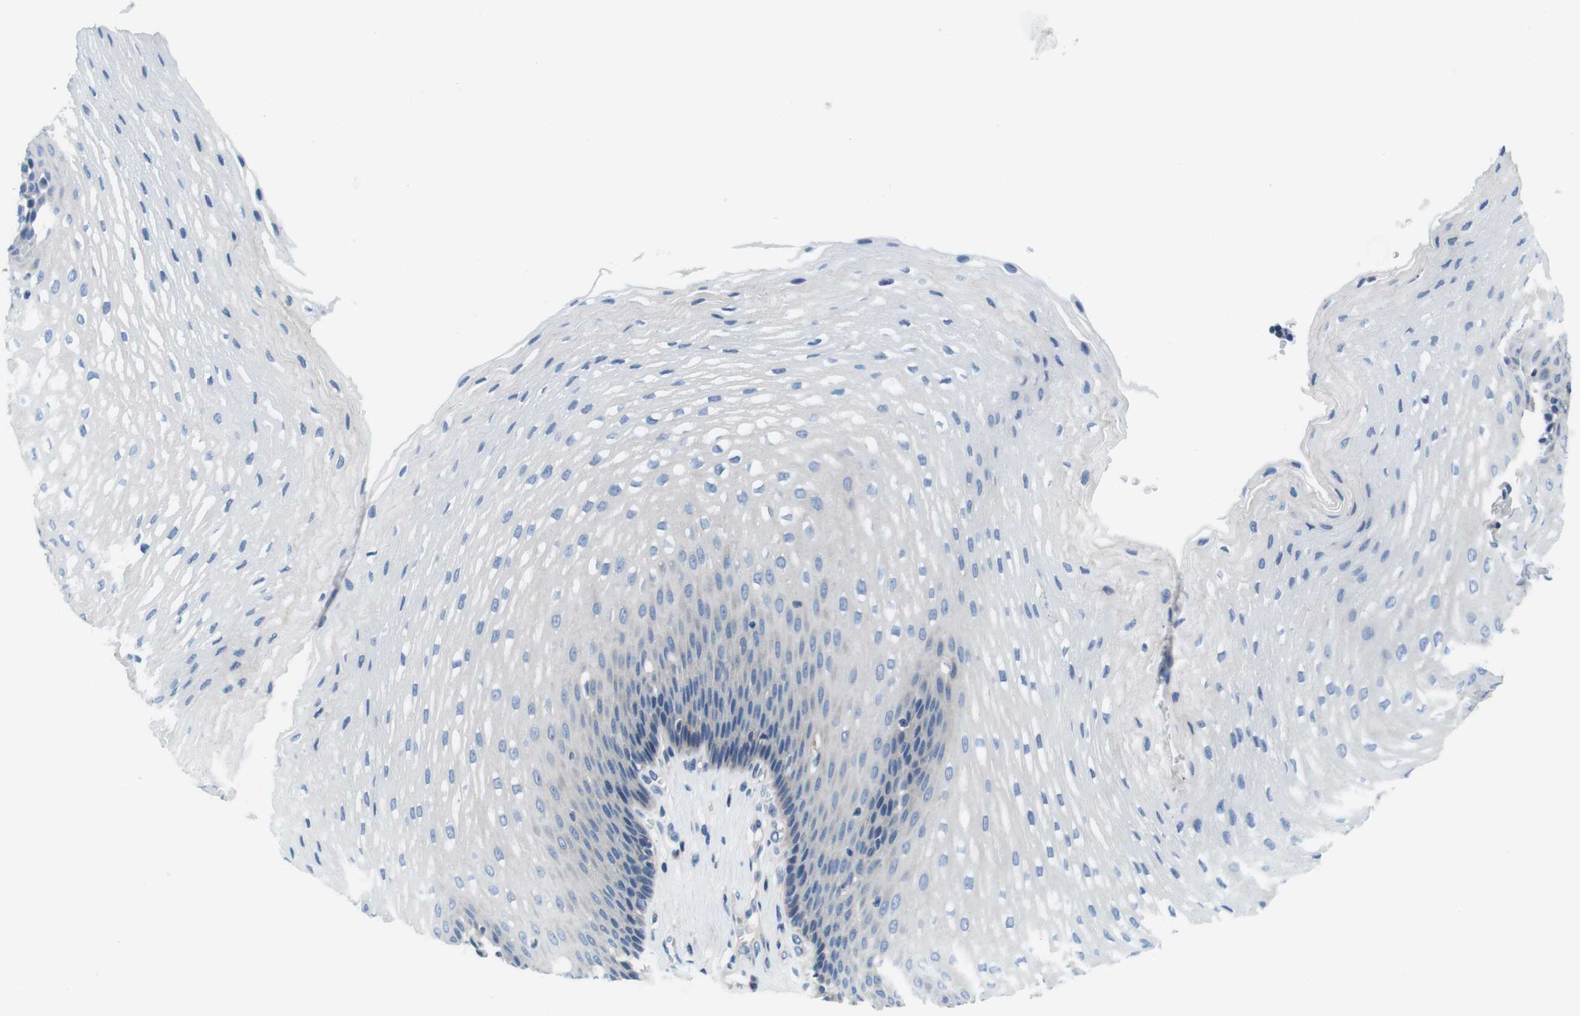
{"staining": {"intensity": "negative", "quantity": "none", "location": "none"}, "tissue": "esophagus", "cell_type": "Squamous epithelial cells", "image_type": "normal", "snomed": [{"axis": "morphology", "description": "Normal tissue, NOS"}, {"axis": "topography", "description": "Esophagus"}], "caption": "IHC histopathology image of benign esophagus stained for a protein (brown), which displays no expression in squamous epithelial cells.", "gene": "DENND4C", "patient": {"sex": "male", "age": 48}}